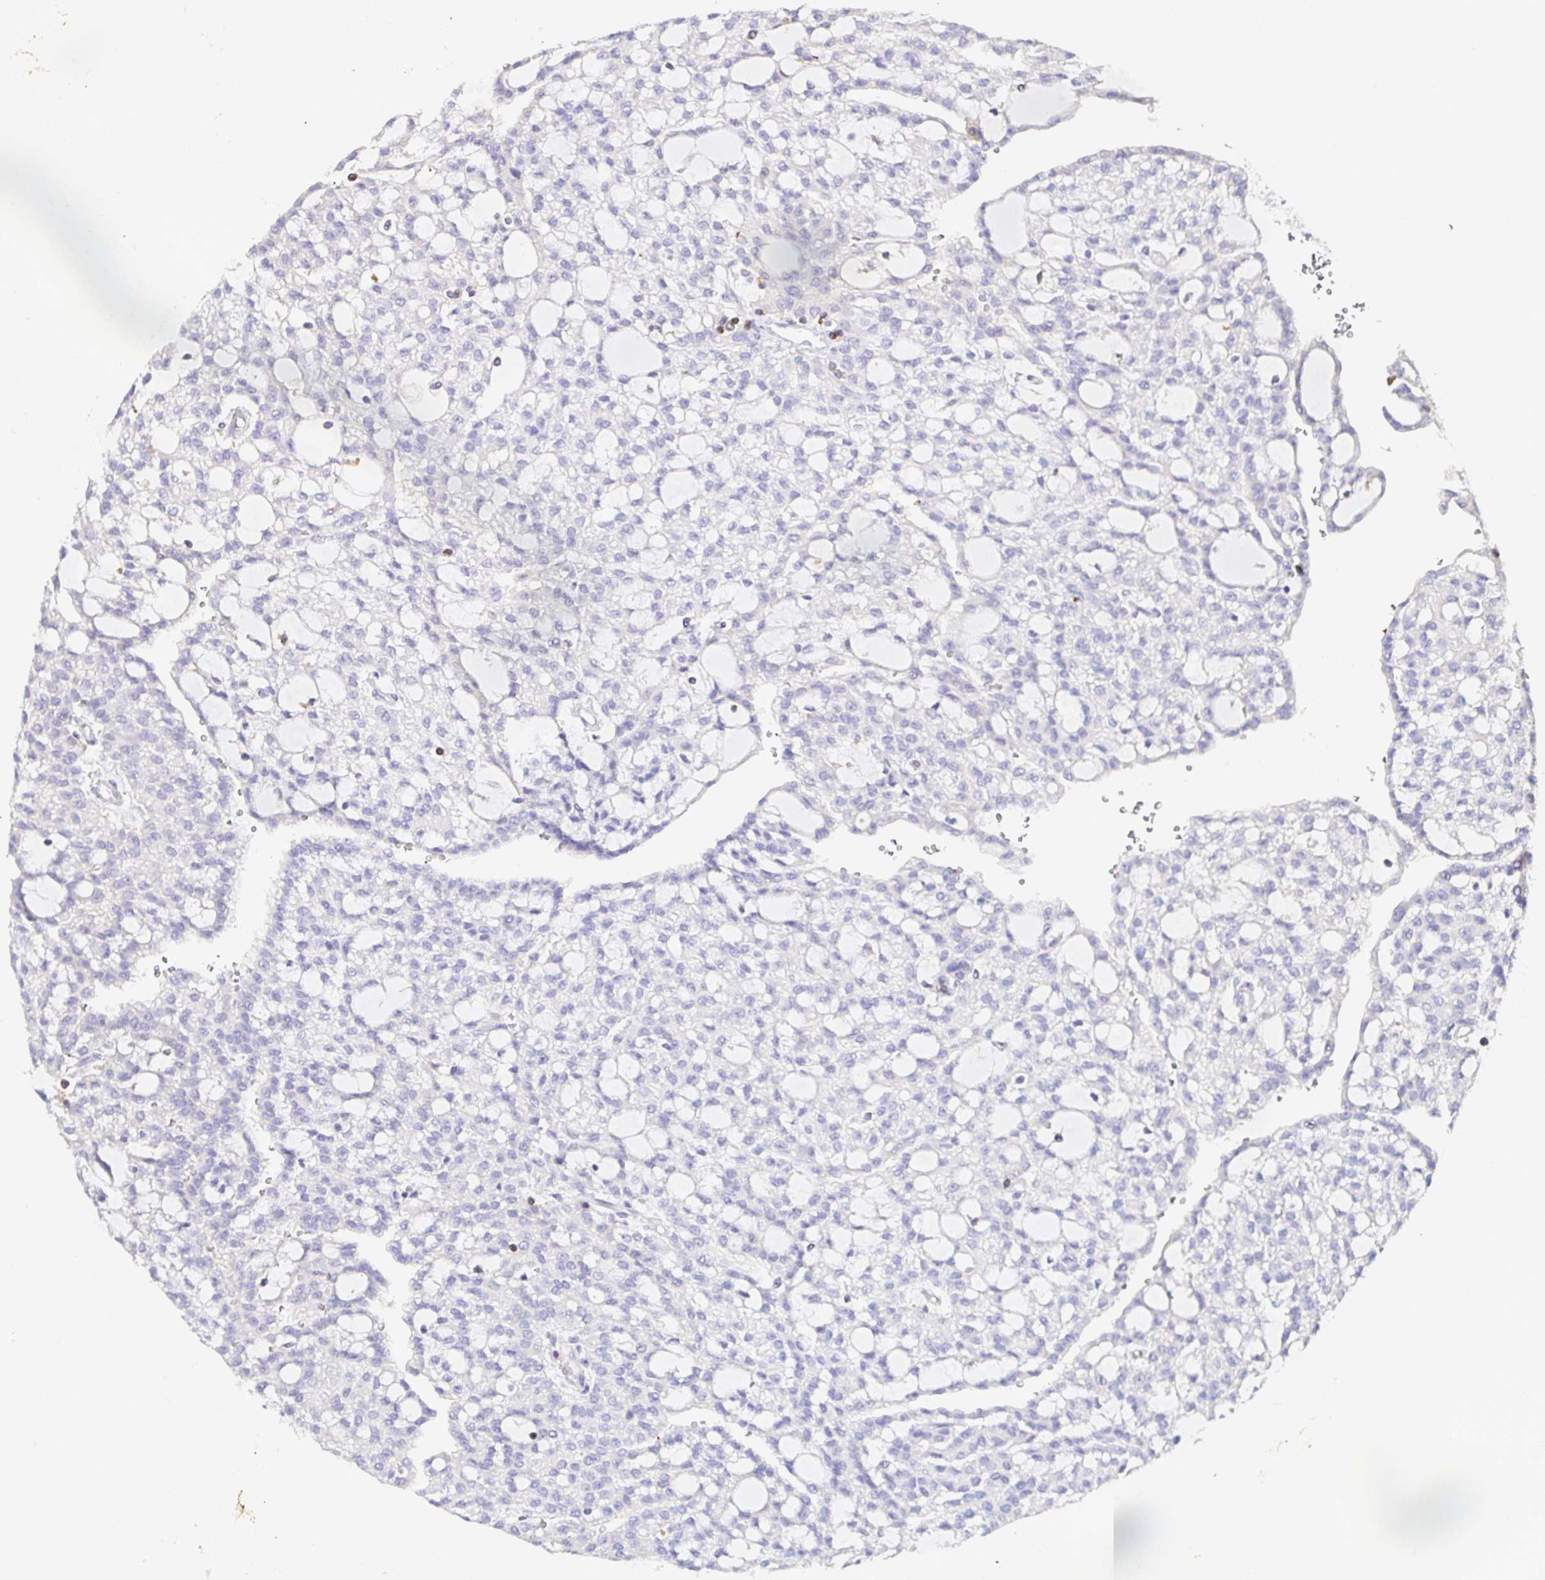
{"staining": {"intensity": "negative", "quantity": "none", "location": "none"}, "tissue": "renal cancer", "cell_type": "Tumor cells", "image_type": "cancer", "snomed": [{"axis": "morphology", "description": "Adenocarcinoma, NOS"}, {"axis": "topography", "description": "Kidney"}], "caption": "A micrograph of adenocarcinoma (renal) stained for a protein reveals no brown staining in tumor cells.", "gene": "SKAP1", "patient": {"sex": "male", "age": 63}}